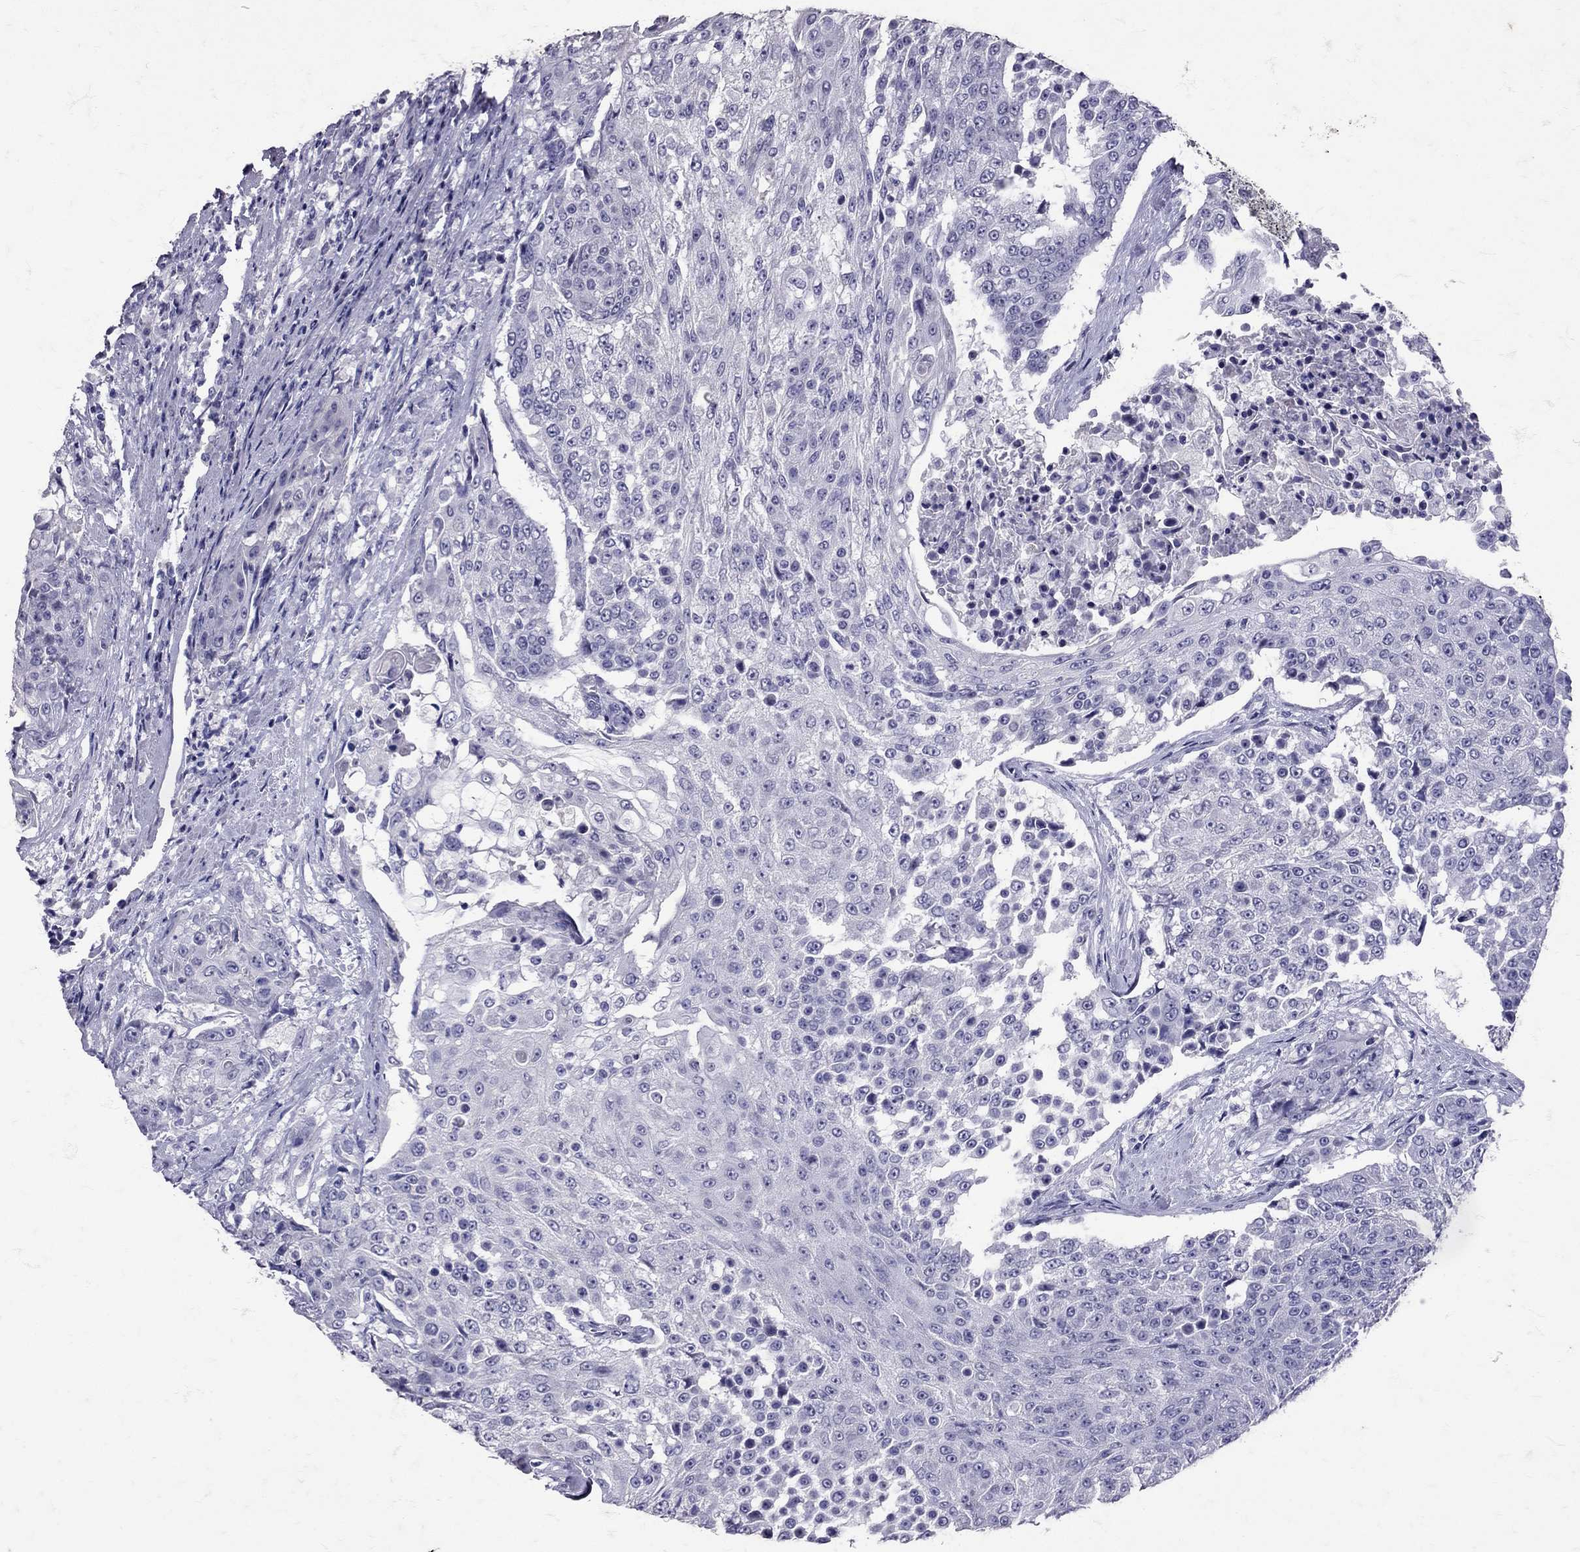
{"staining": {"intensity": "negative", "quantity": "none", "location": "none"}, "tissue": "urothelial cancer", "cell_type": "Tumor cells", "image_type": "cancer", "snomed": [{"axis": "morphology", "description": "Urothelial carcinoma, High grade"}, {"axis": "topography", "description": "Urinary bladder"}], "caption": "The histopathology image exhibits no significant staining in tumor cells of high-grade urothelial carcinoma.", "gene": "SST", "patient": {"sex": "female", "age": 63}}